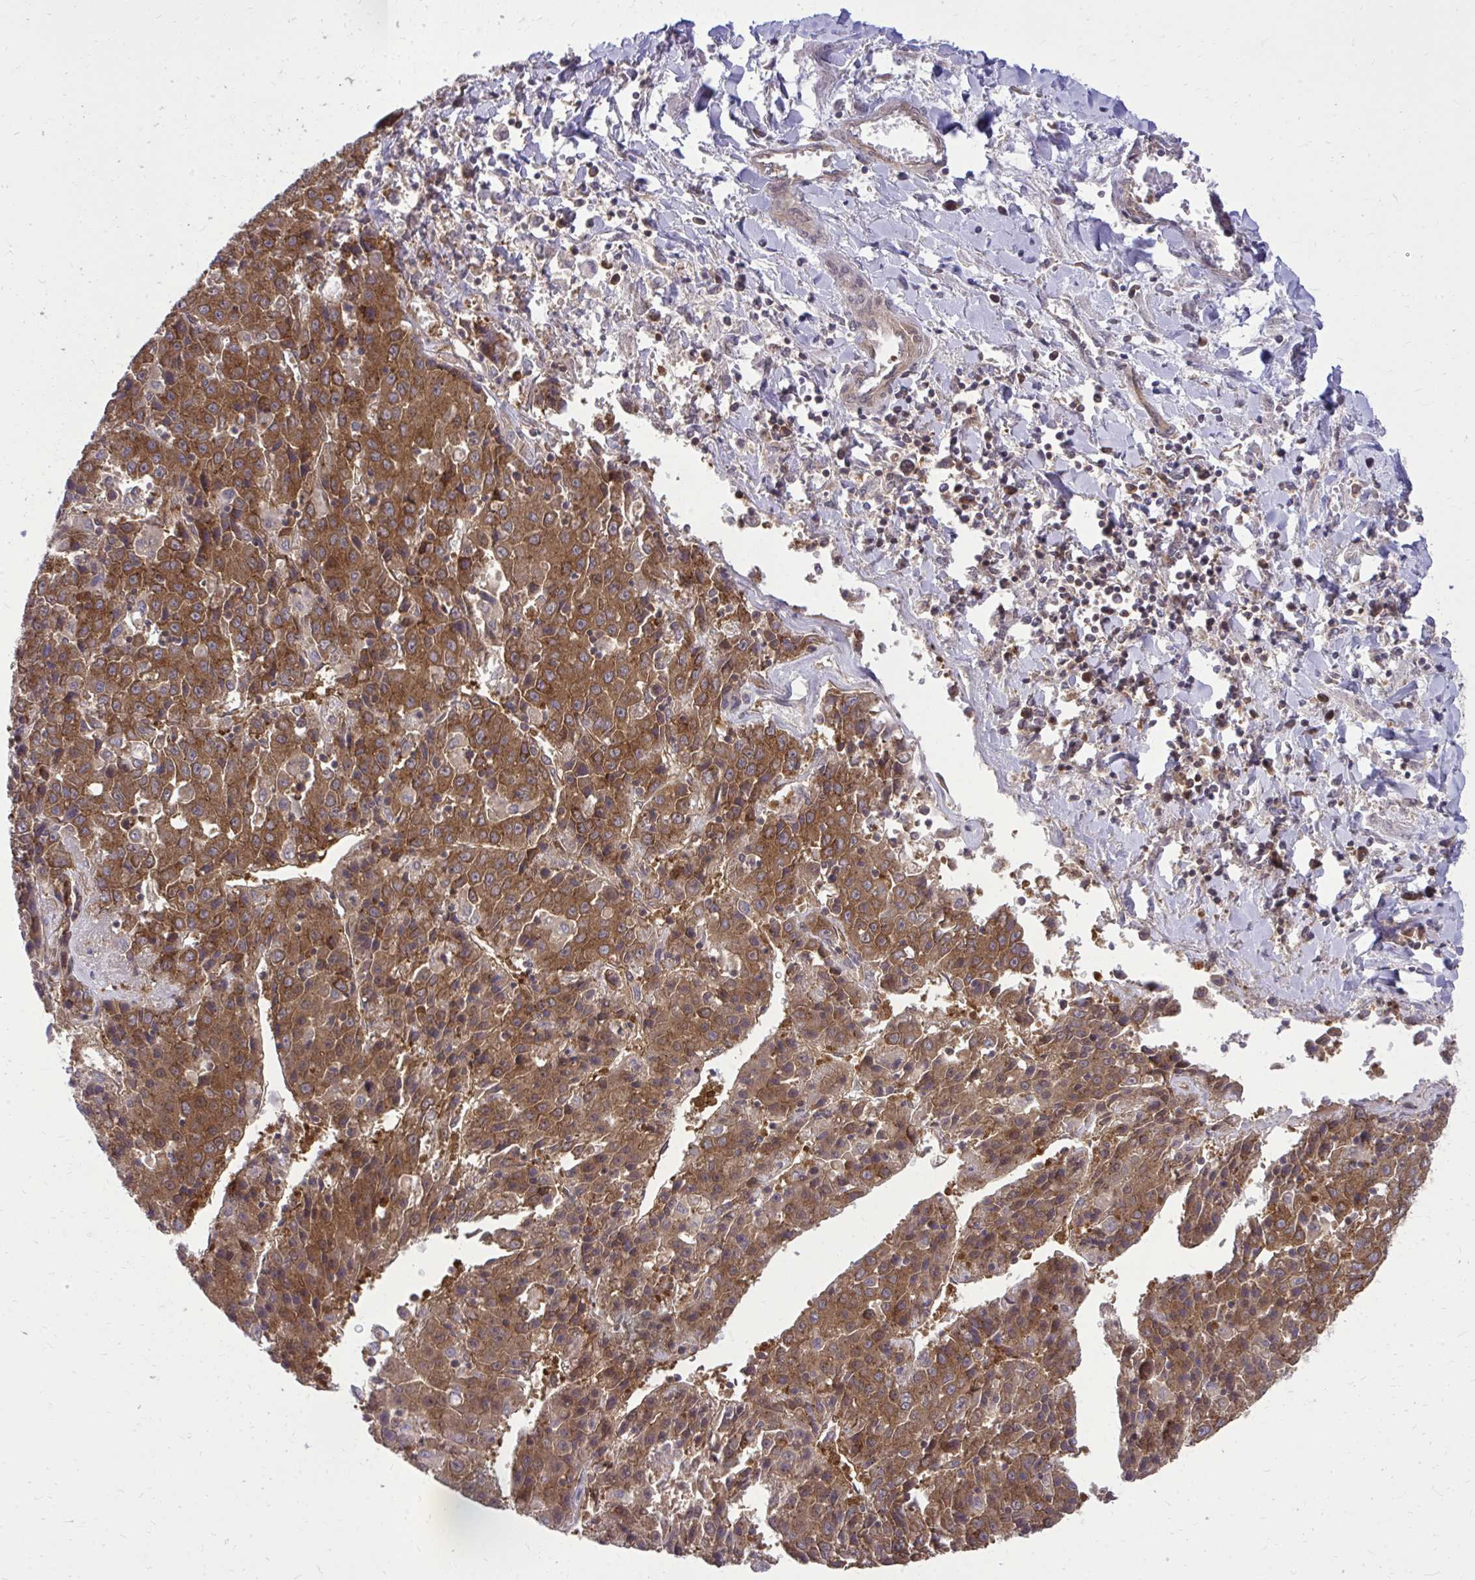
{"staining": {"intensity": "strong", "quantity": ">75%", "location": "cytoplasmic/membranous"}, "tissue": "liver cancer", "cell_type": "Tumor cells", "image_type": "cancer", "snomed": [{"axis": "morphology", "description": "Carcinoma, Hepatocellular, NOS"}, {"axis": "topography", "description": "Liver"}], "caption": "Immunohistochemical staining of hepatocellular carcinoma (liver) shows high levels of strong cytoplasmic/membranous protein staining in about >75% of tumor cells.", "gene": "PPP5C", "patient": {"sex": "female", "age": 53}}